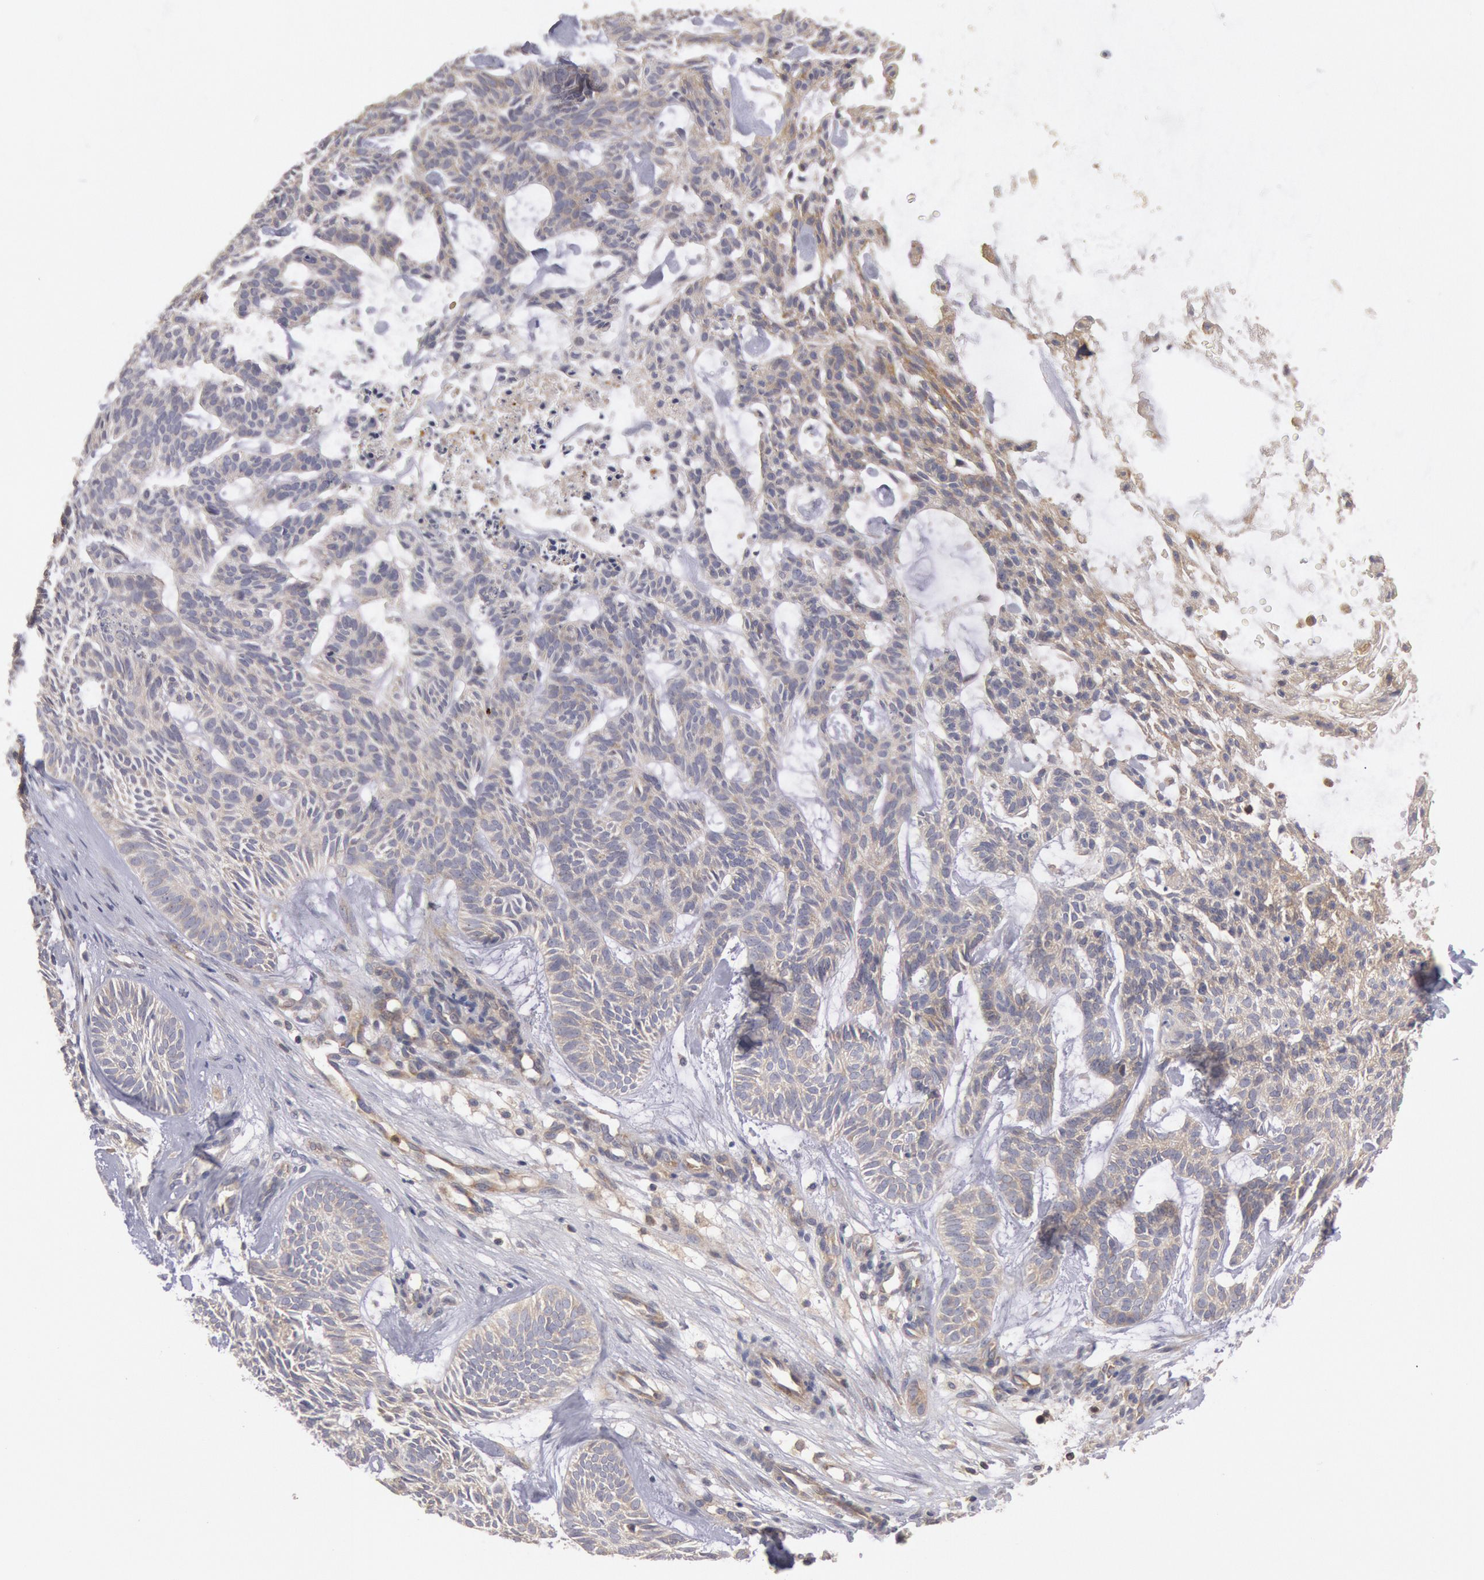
{"staining": {"intensity": "weak", "quantity": ">75%", "location": "cytoplasmic/membranous"}, "tissue": "skin cancer", "cell_type": "Tumor cells", "image_type": "cancer", "snomed": [{"axis": "morphology", "description": "Basal cell carcinoma"}, {"axis": "topography", "description": "Skin"}], "caption": "Protein expression analysis of human skin cancer (basal cell carcinoma) reveals weak cytoplasmic/membranous expression in approximately >75% of tumor cells. Using DAB (brown) and hematoxylin (blue) stains, captured at high magnification using brightfield microscopy.", "gene": "PIK3R1", "patient": {"sex": "male", "age": 75}}